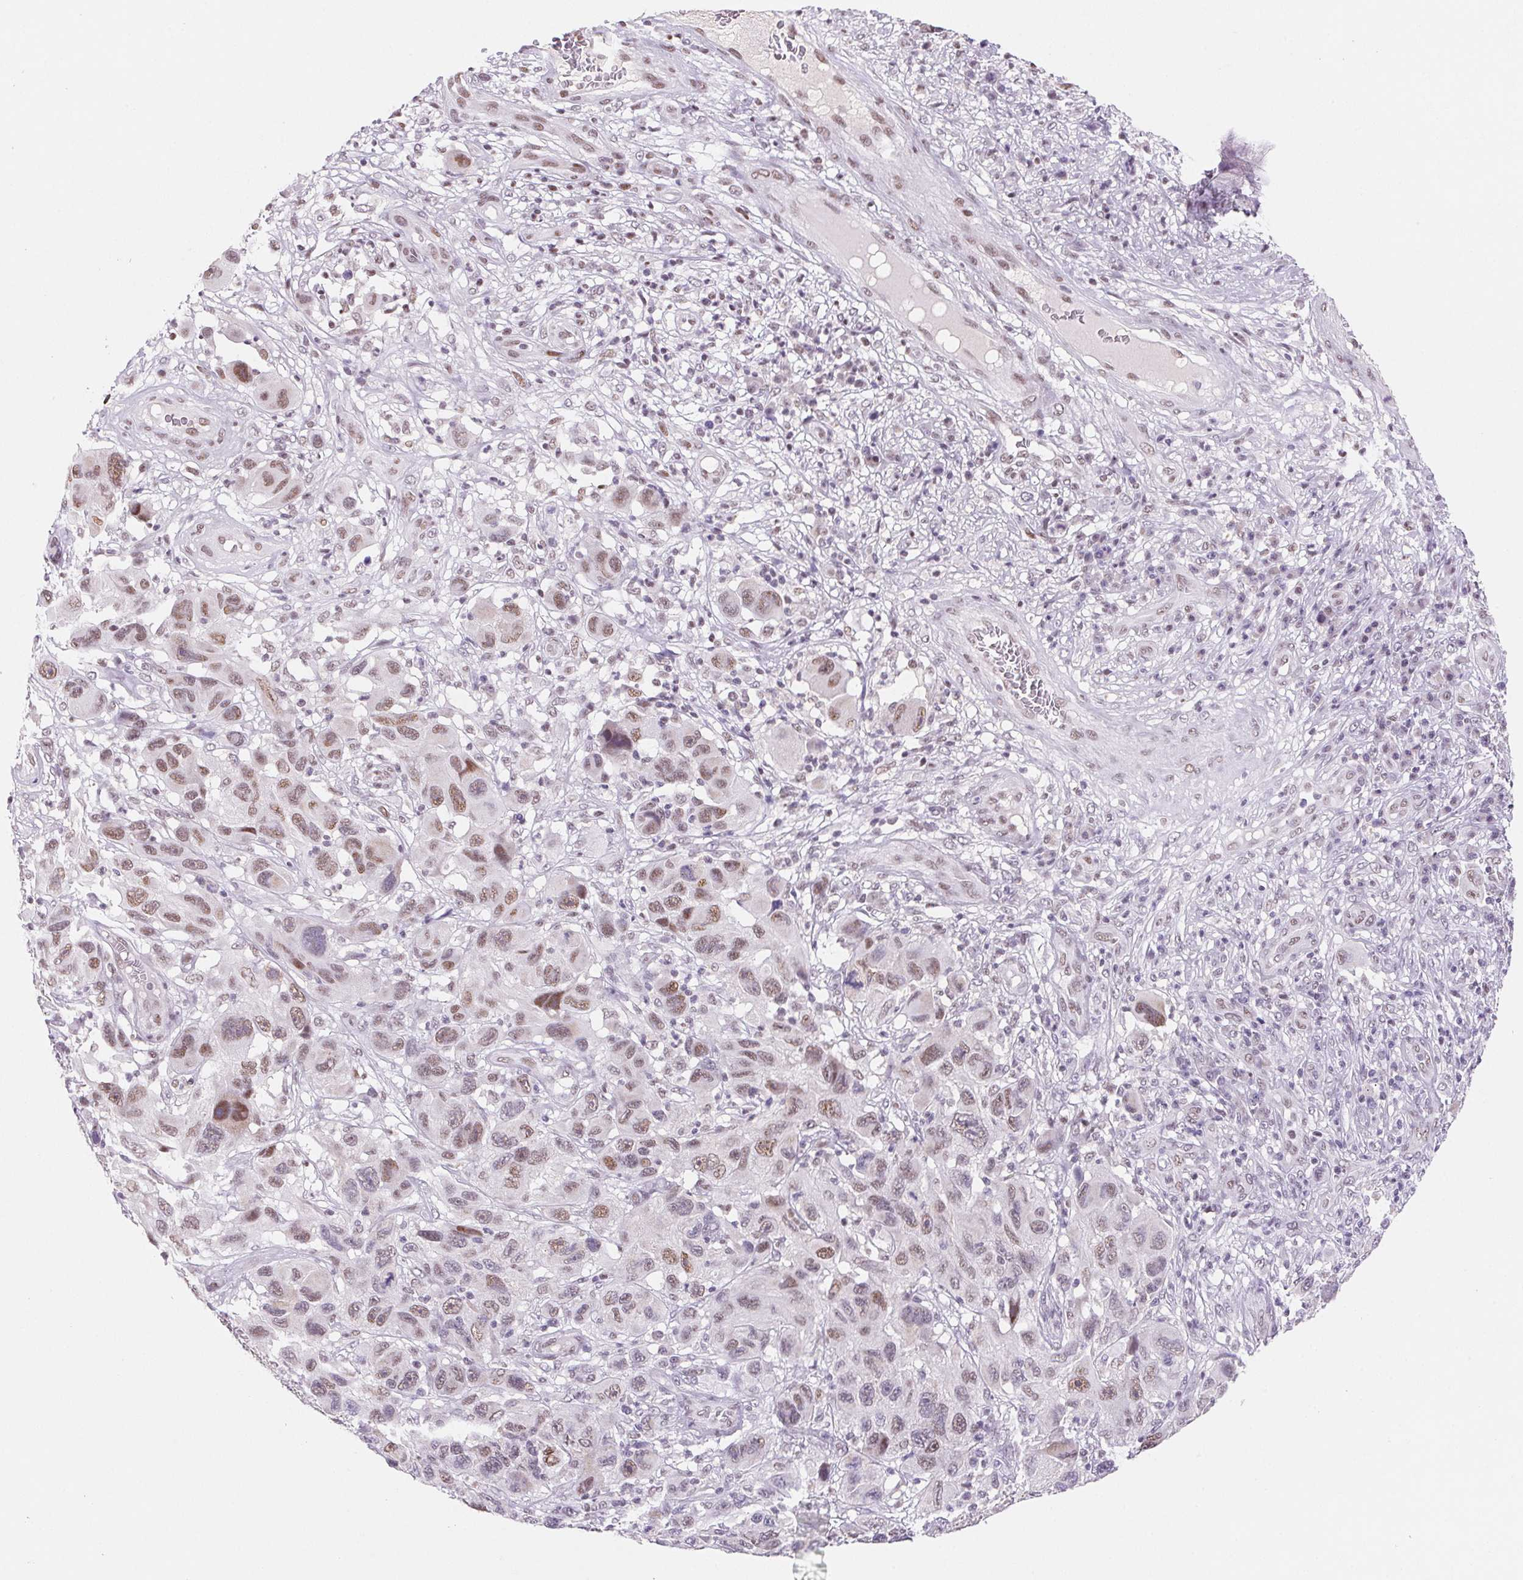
{"staining": {"intensity": "moderate", "quantity": "25%-75%", "location": "nuclear"}, "tissue": "melanoma", "cell_type": "Tumor cells", "image_type": "cancer", "snomed": [{"axis": "morphology", "description": "Malignant melanoma, NOS"}, {"axis": "topography", "description": "Skin"}], "caption": "IHC histopathology image of neoplastic tissue: malignant melanoma stained using IHC reveals medium levels of moderate protein expression localized specifically in the nuclear of tumor cells, appearing as a nuclear brown color.", "gene": "DPPA5", "patient": {"sex": "male", "age": 53}}